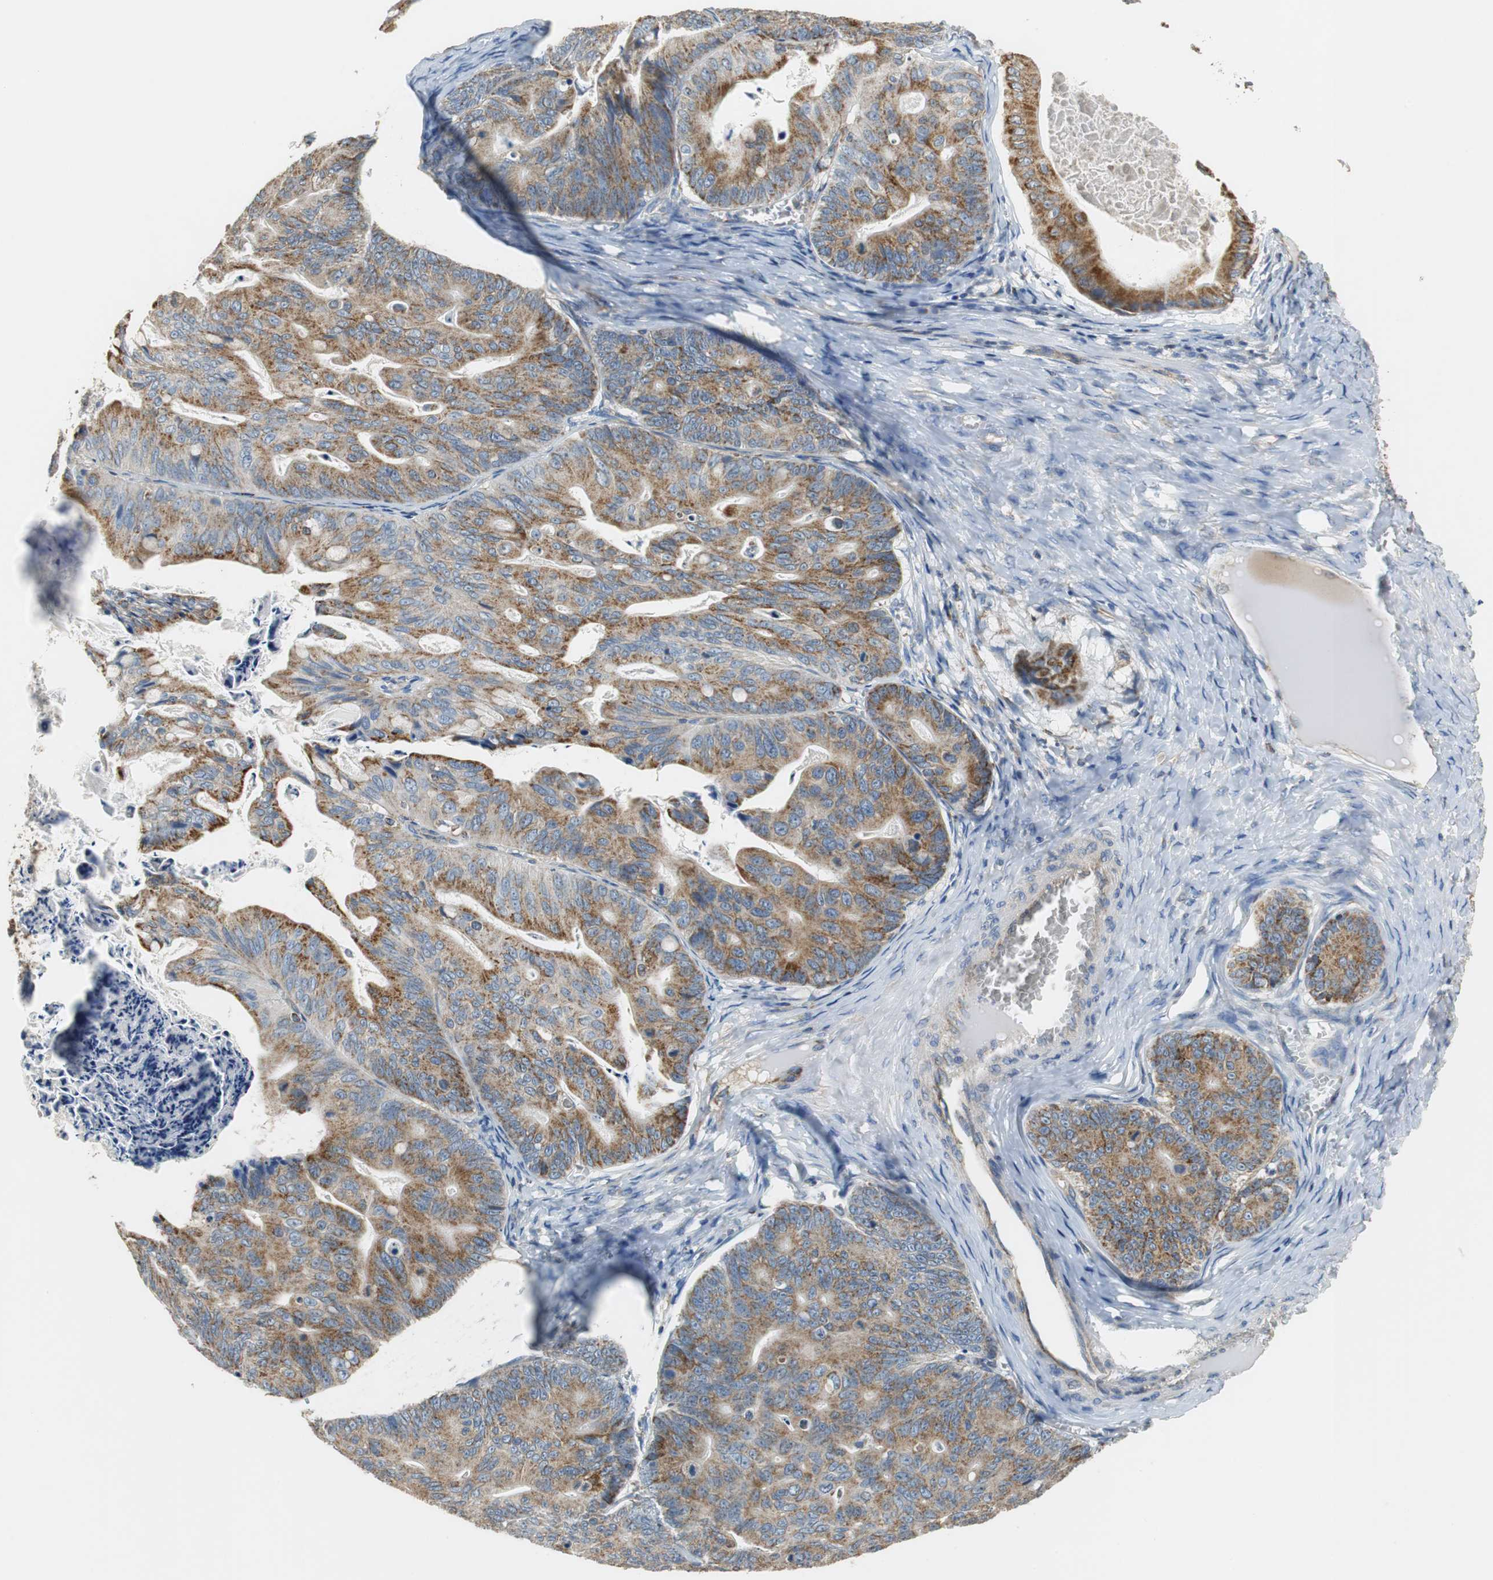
{"staining": {"intensity": "strong", "quantity": ">75%", "location": "cytoplasmic/membranous"}, "tissue": "ovarian cancer", "cell_type": "Tumor cells", "image_type": "cancer", "snomed": [{"axis": "morphology", "description": "Cystadenocarcinoma, mucinous, NOS"}, {"axis": "topography", "description": "Ovary"}], "caption": "A high-resolution image shows immunohistochemistry staining of mucinous cystadenocarcinoma (ovarian), which displays strong cytoplasmic/membranous staining in approximately >75% of tumor cells.", "gene": "GSTK1", "patient": {"sex": "female", "age": 36}}